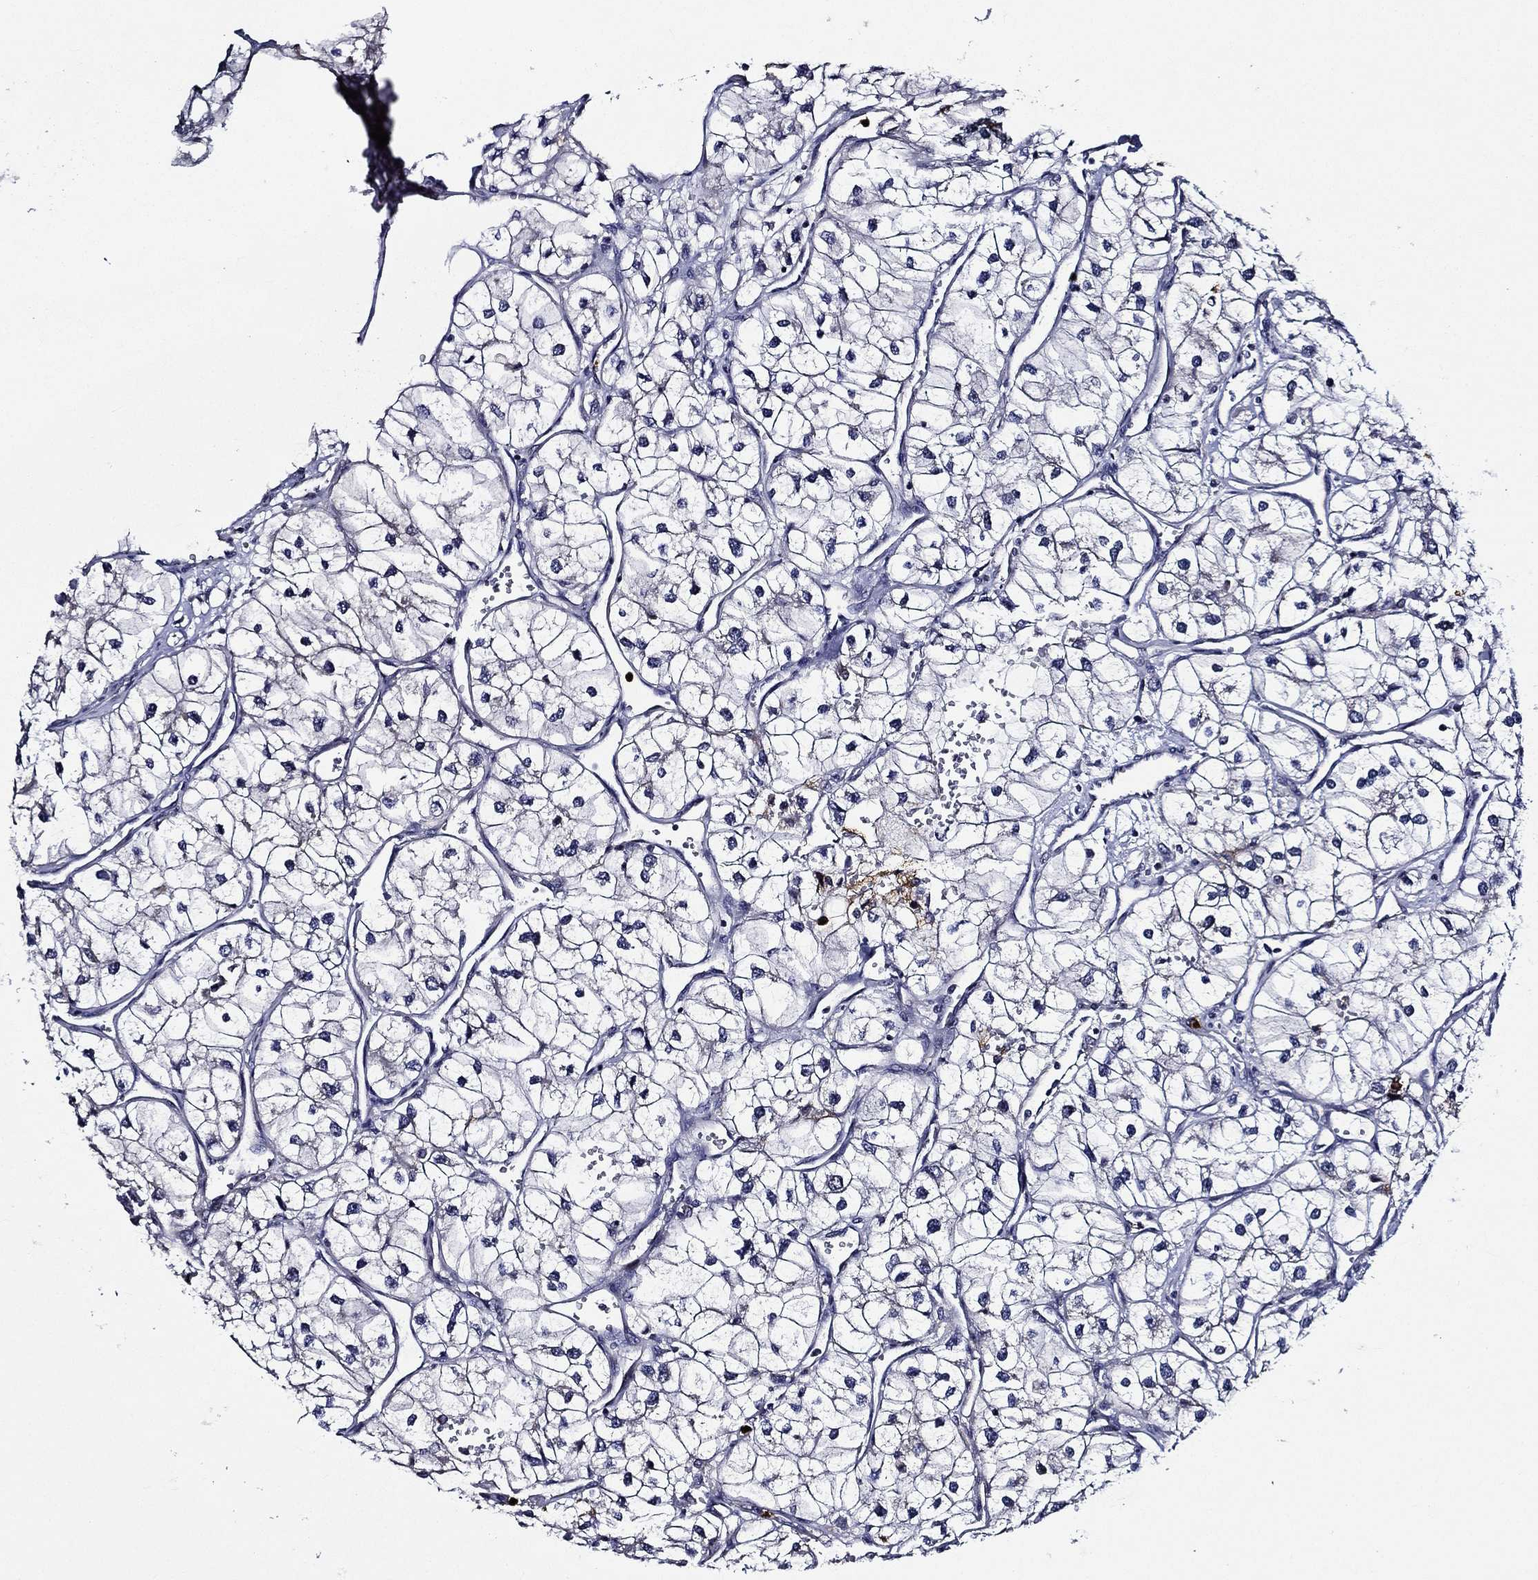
{"staining": {"intensity": "negative", "quantity": "none", "location": "none"}, "tissue": "renal cancer", "cell_type": "Tumor cells", "image_type": "cancer", "snomed": [{"axis": "morphology", "description": "Adenocarcinoma, NOS"}, {"axis": "topography", "description": "Kidney"}], "caption": "Immunohistochemistry (IHC) micrograph of human renal cancer stained for a protein (brown), which displays no positivity in tumor cells.", "gene": "KIF20B", "patient": {"sex": "male", "age": 59}}